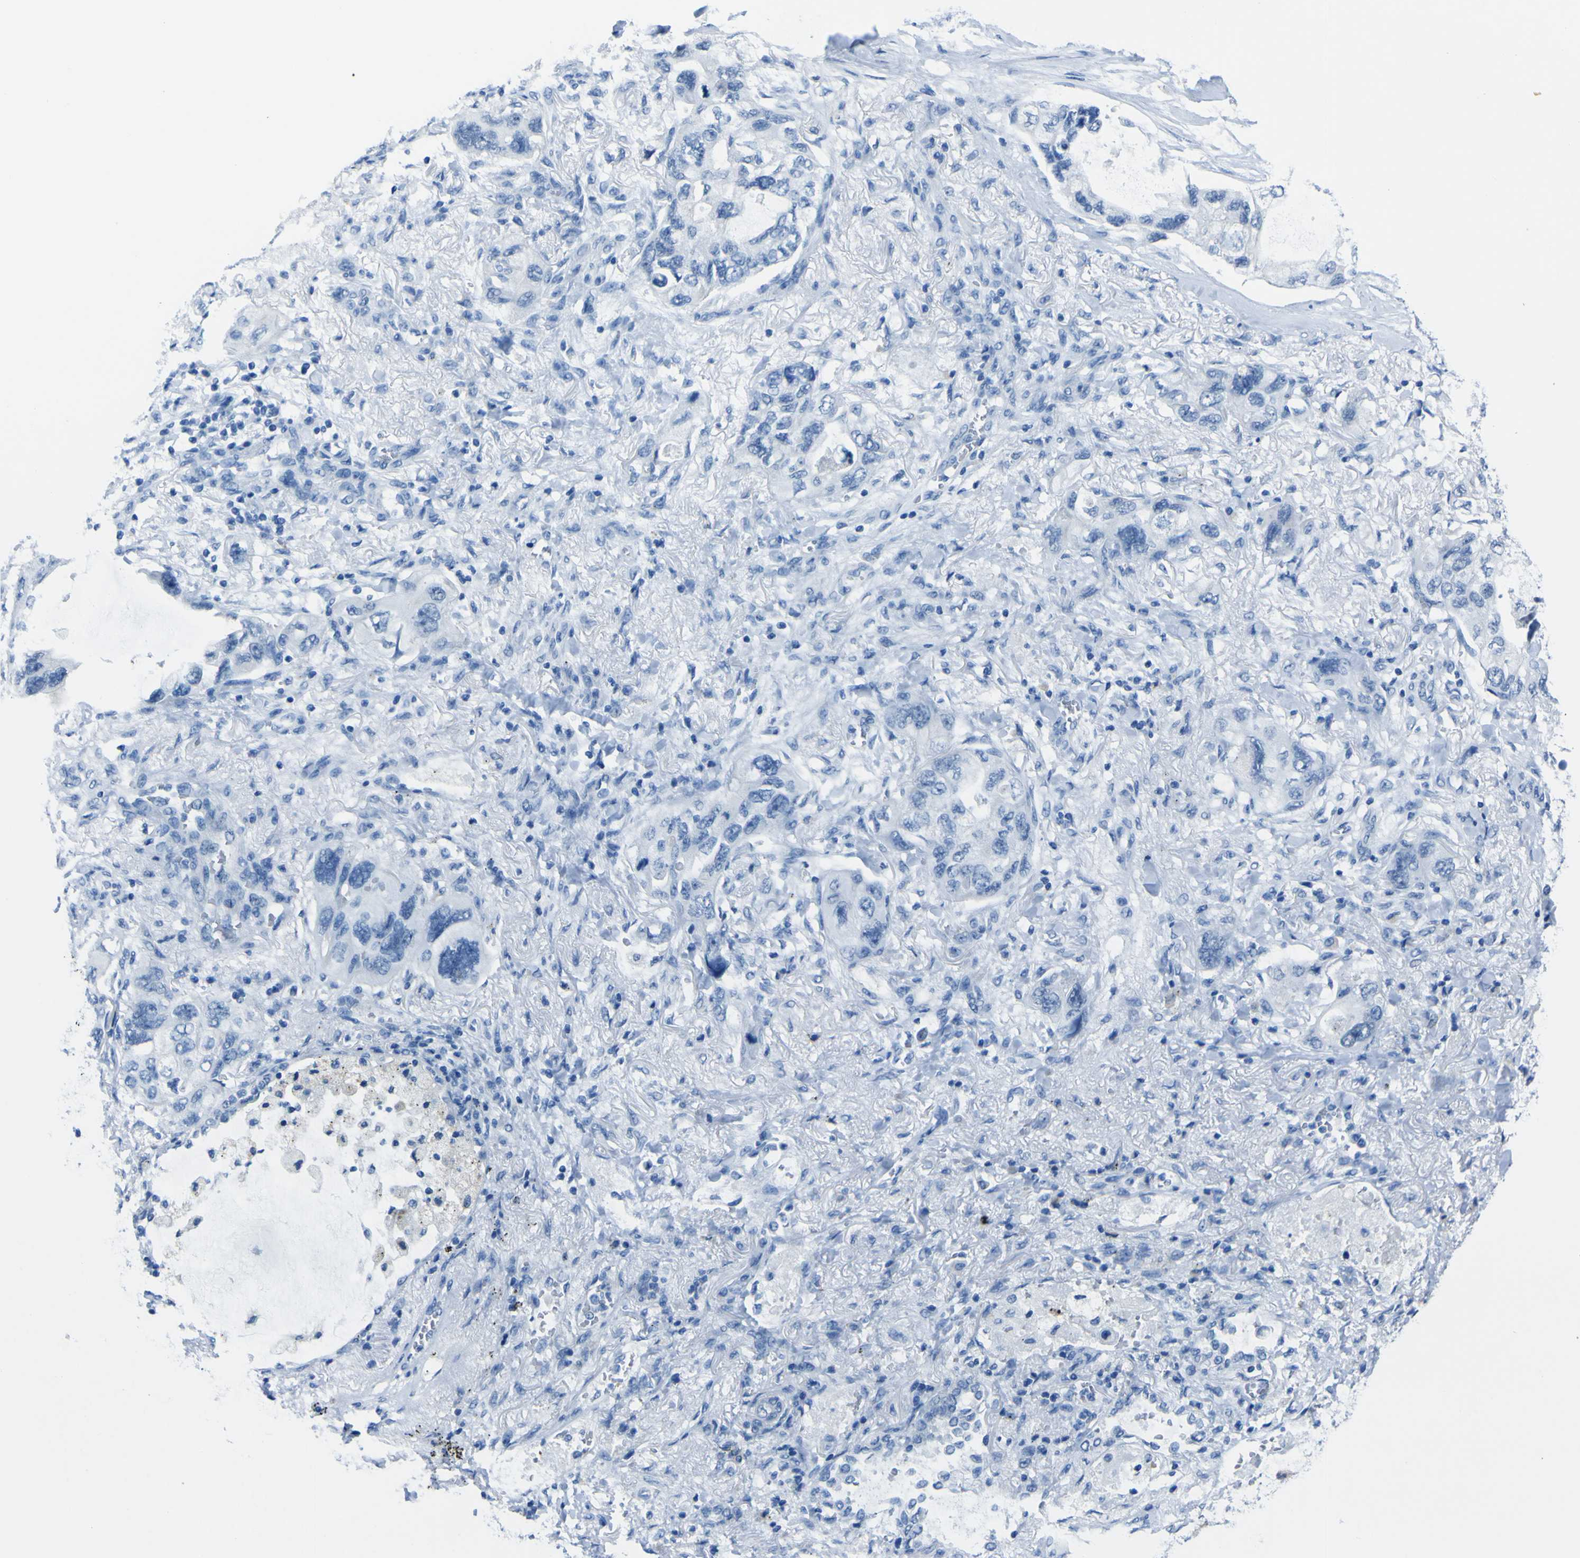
{"staining": {"intensity": "negative", "quantity": "none", "location": "none"}, "tissue": "lung cancer", "cell_type": "Tumor cells", "image_type": "cancer", "snomed": [{"axis": "morphology", "description": "Squamous cell carcinoma, NOS"}, {"axis": "topography", "description": "Lung"}], "caption": "Human lung cancer stained for a protein using immunohistochemistry shows no positivity in tumor cells.", "gene": "PHKG1", "patient": {"sex": "female", "age": 73}}